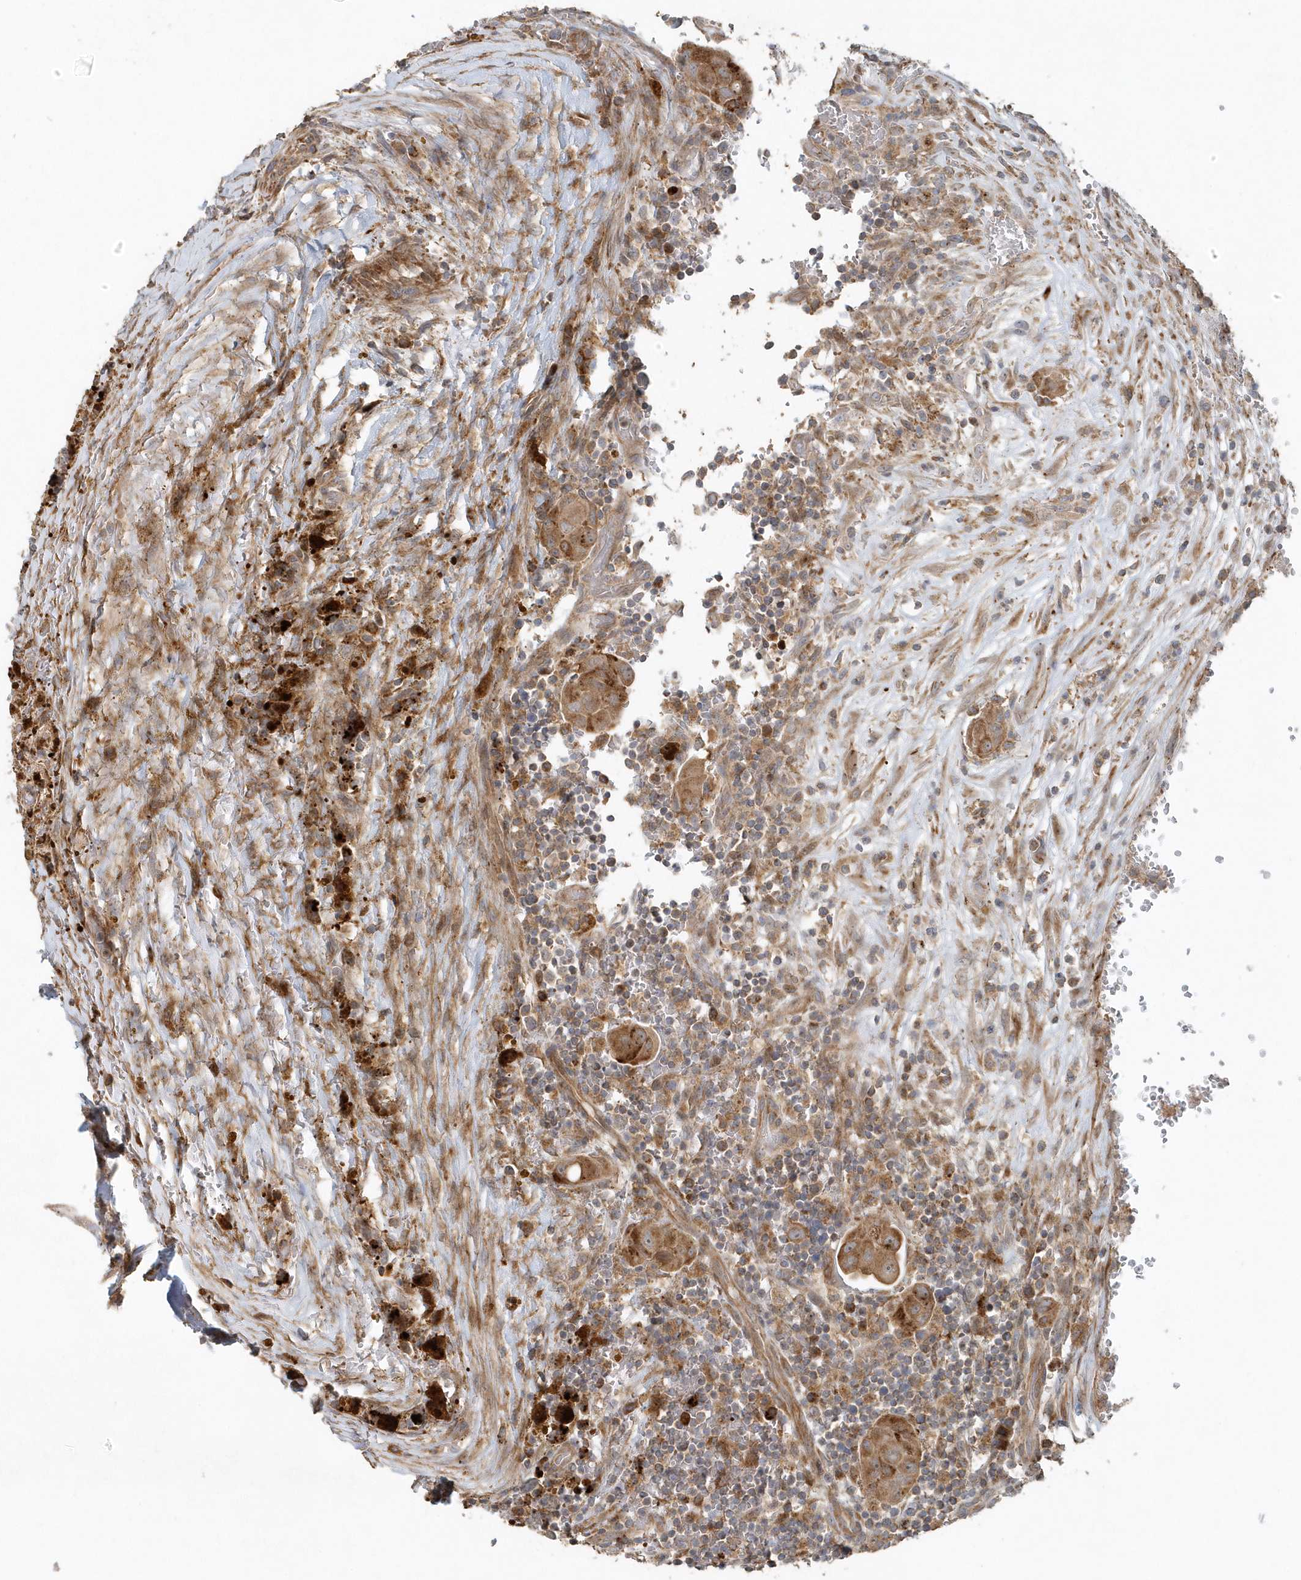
{"staining": {"intensity": "moderate", "quantity": ">75%", "location": "cytoplasmic/membranous"}, "tissue": "thyroid cancer", "cell_type": "Tumor cells", "image_type": "cancer", "snomed": [{"axis": "morphology", "description": "Papillary adenocarcinoma, NOS"}, {"axis": "topography", "description": "Thyroid gland"}], "caption": "Thyroid cancer stained with a brown dye reveals moderate cytoplasmic/membranous positive expression in approximately >75% of tumor cells.", "gene": "MMUT", "patient": {"sex": "male", "age": 77}}